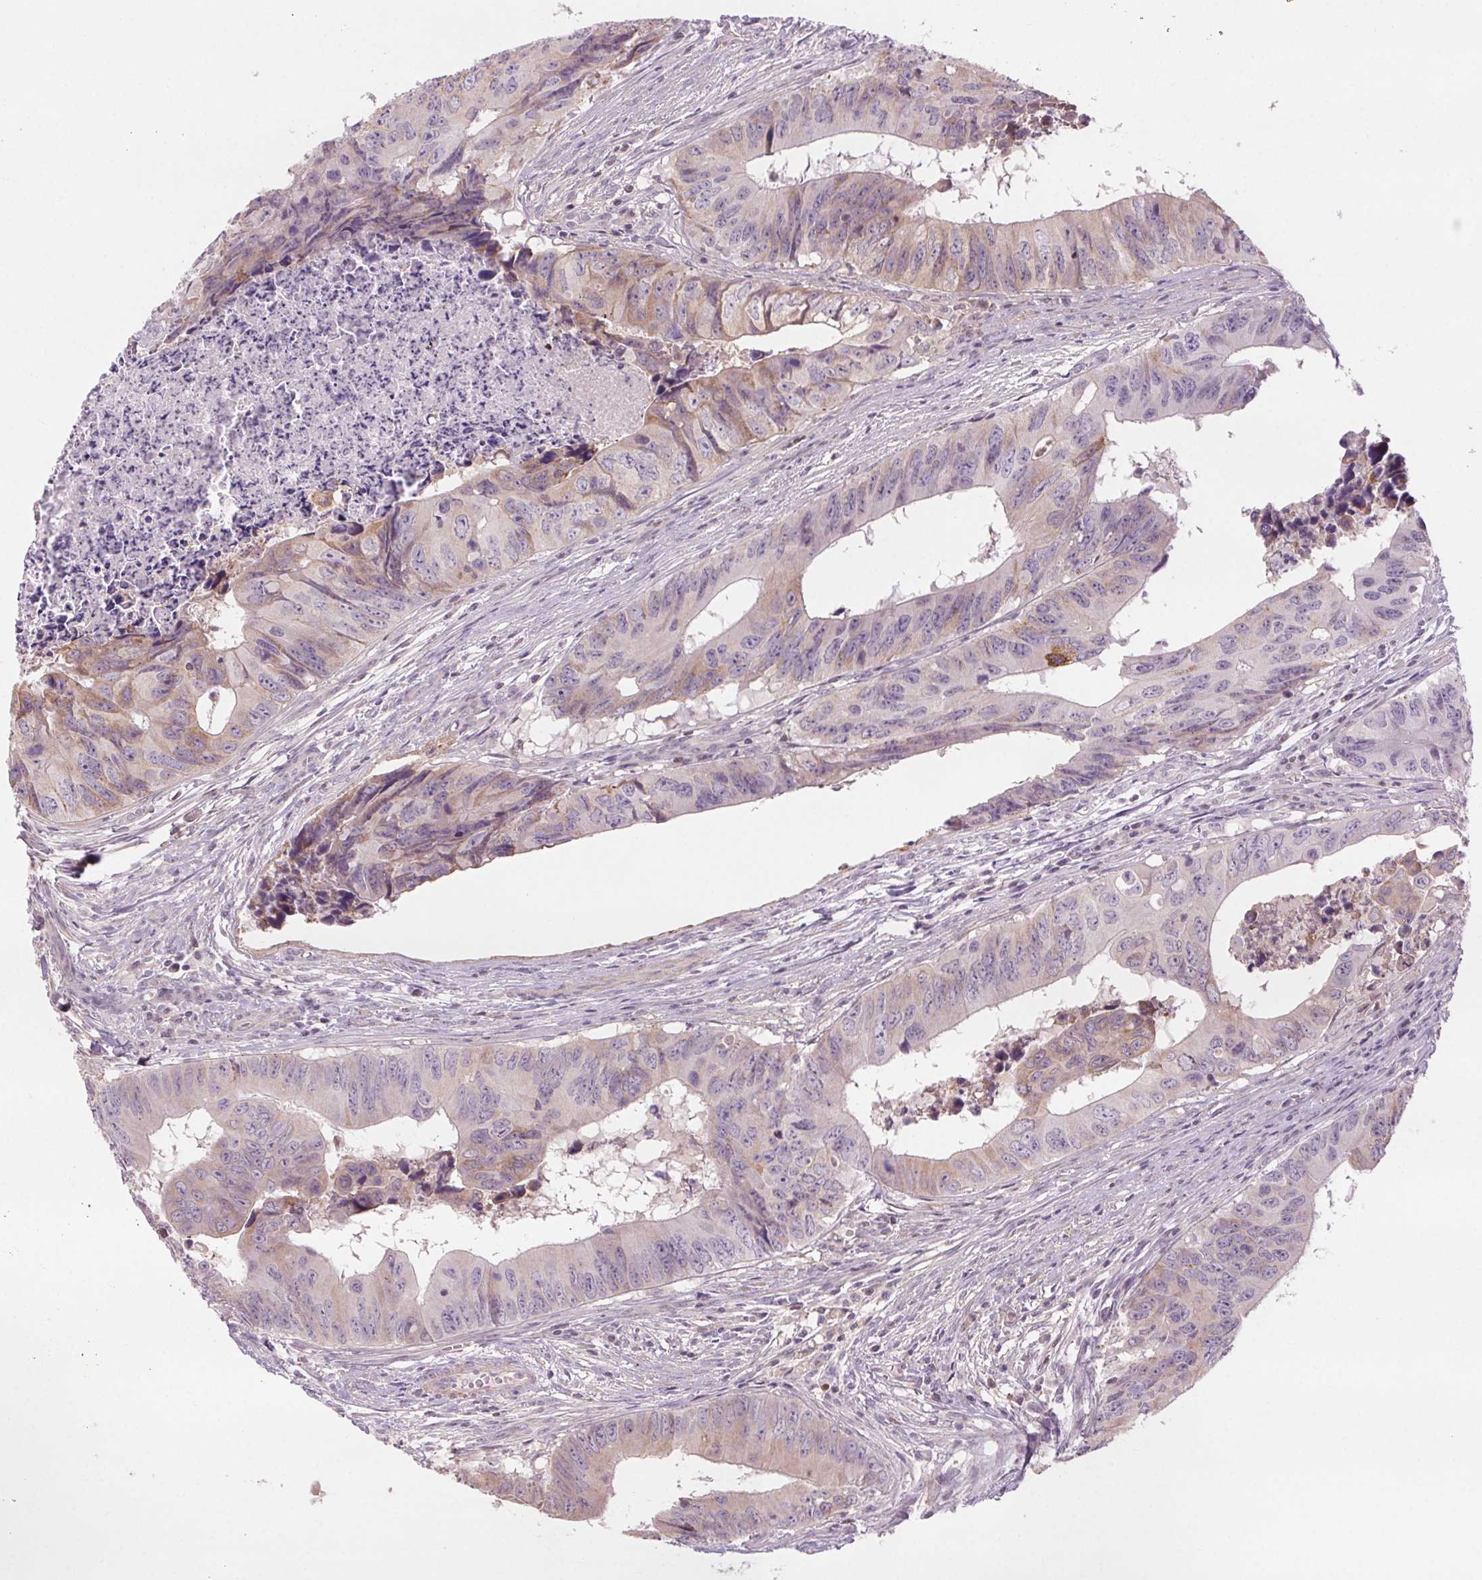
{"staining": {"intensity": "weak", "quantity": "<25%", "location": "cytoplasmic/membranous"}, "tissue": "colorectal cancer", "cell_type": "Tumor cells", "image_type": "cancer", "snomed": [{"axis": "morphology", "description": "Adenocarcinoma, NOS"}, {"axis": "topography", "description": "Colon"}], "caption": "DAB (3,3'-diaminobenzidine) immunohistochemical staining of human colorectal cancer demonstrates no significant positivity in tumor cells.", "gene": "HHLA2", "patient": {"sex": "female", "age": 82}}